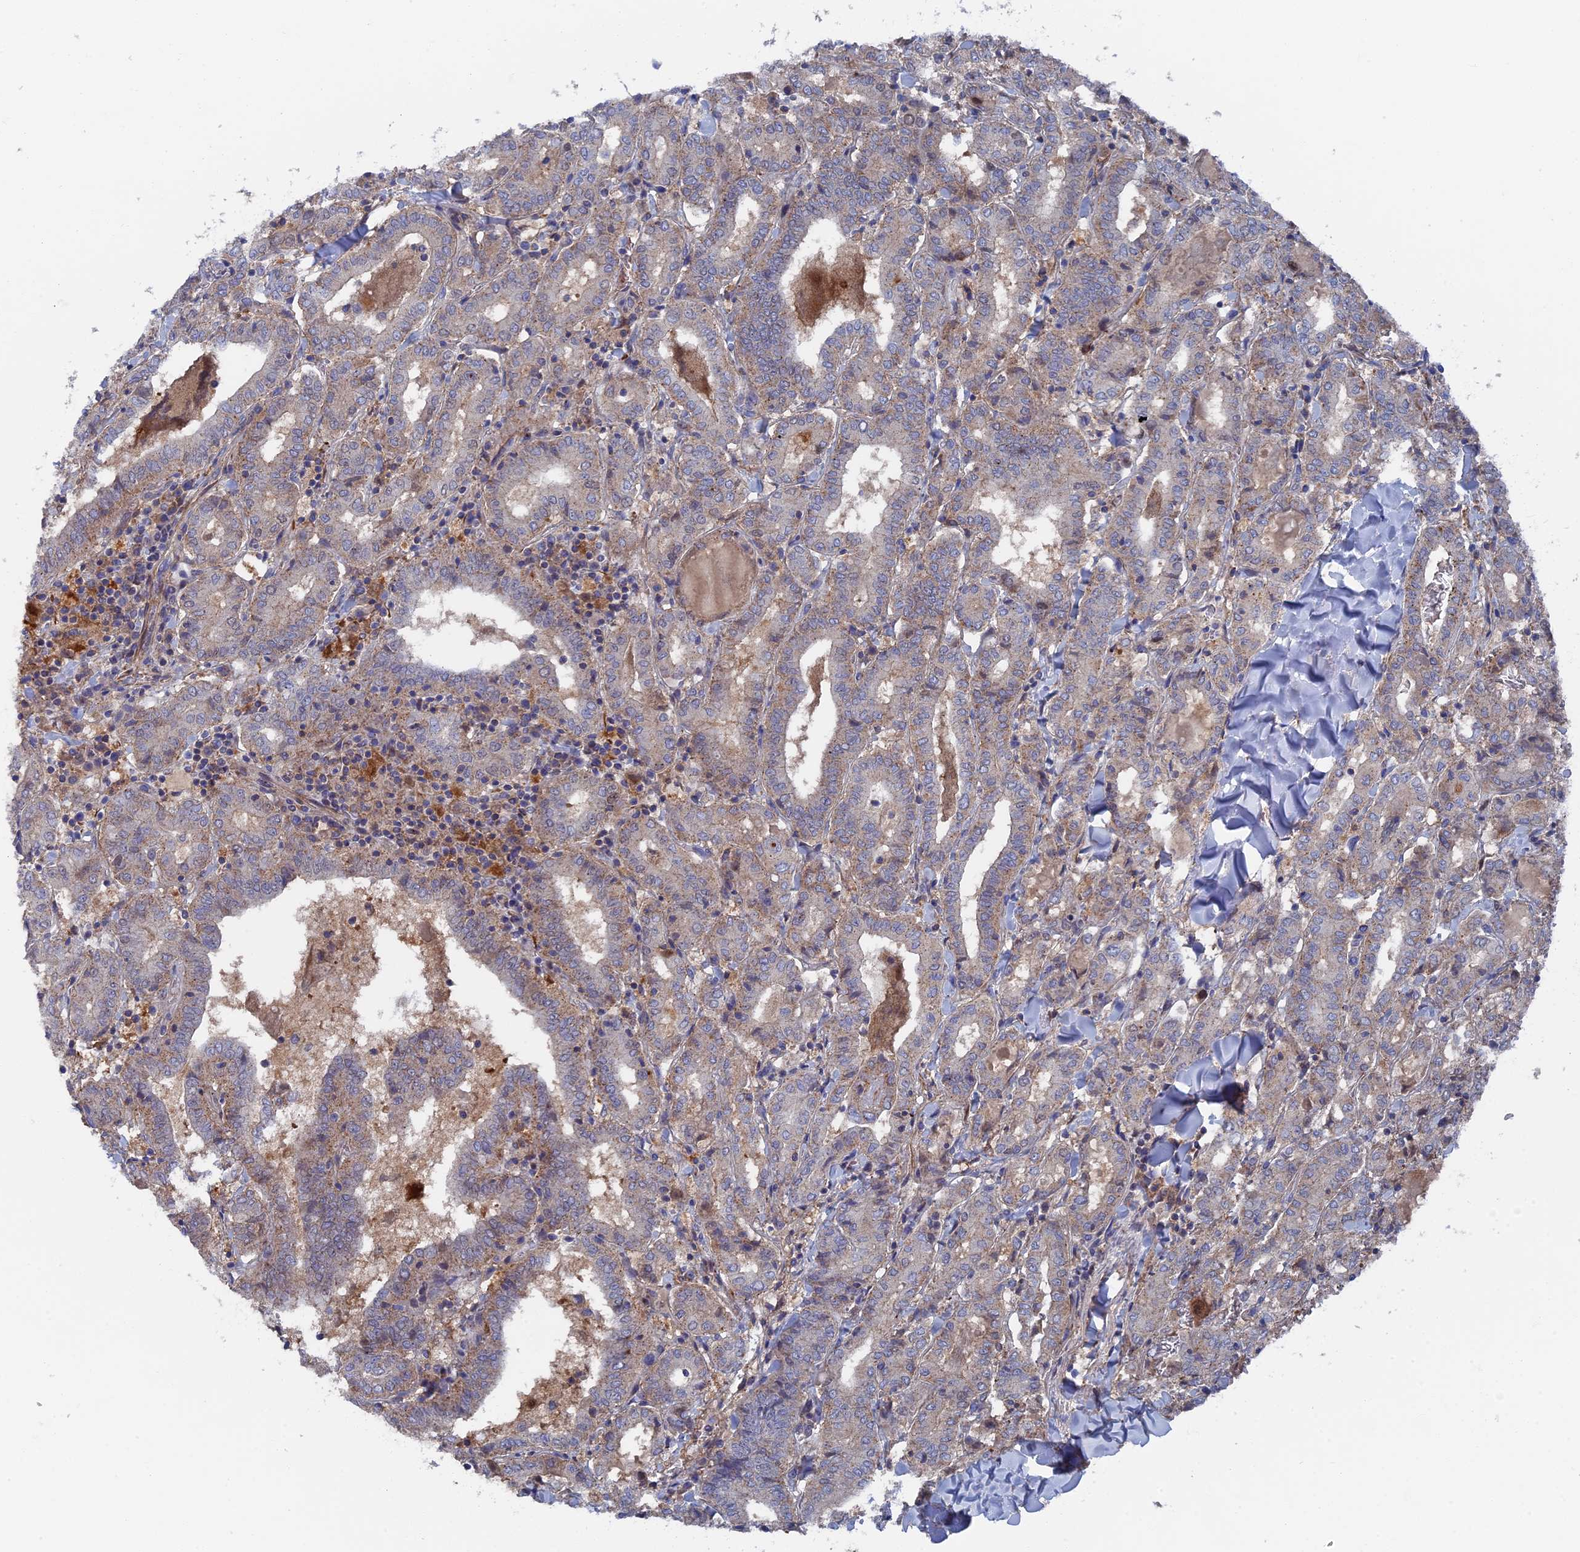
{"staining": {"intensity": "weak", "quantity": "25%-75%", "location": "cytoplasmic/membranous"}, "tissue": "thyroid cancer", "cell_type": "Tumor cells", "image_type": "cancer", "snomed": [{"axis": "morphology", "description": "Papillary adenocarcinoma, NOS"}, {"axis": "topography", "description": "Thyroid gland"}], "caption": "Immunohistochemistry (DAB (3,3'-diaminobenzidine)) staining of thyroid cancer (papillary adenocarcinoma) shows weak cytoplasmic/membranous protein positivity in approximately 25%-75% of tumor cells.", "gene": "SMG9", "patient": {"sex": "female", "age": 72}}